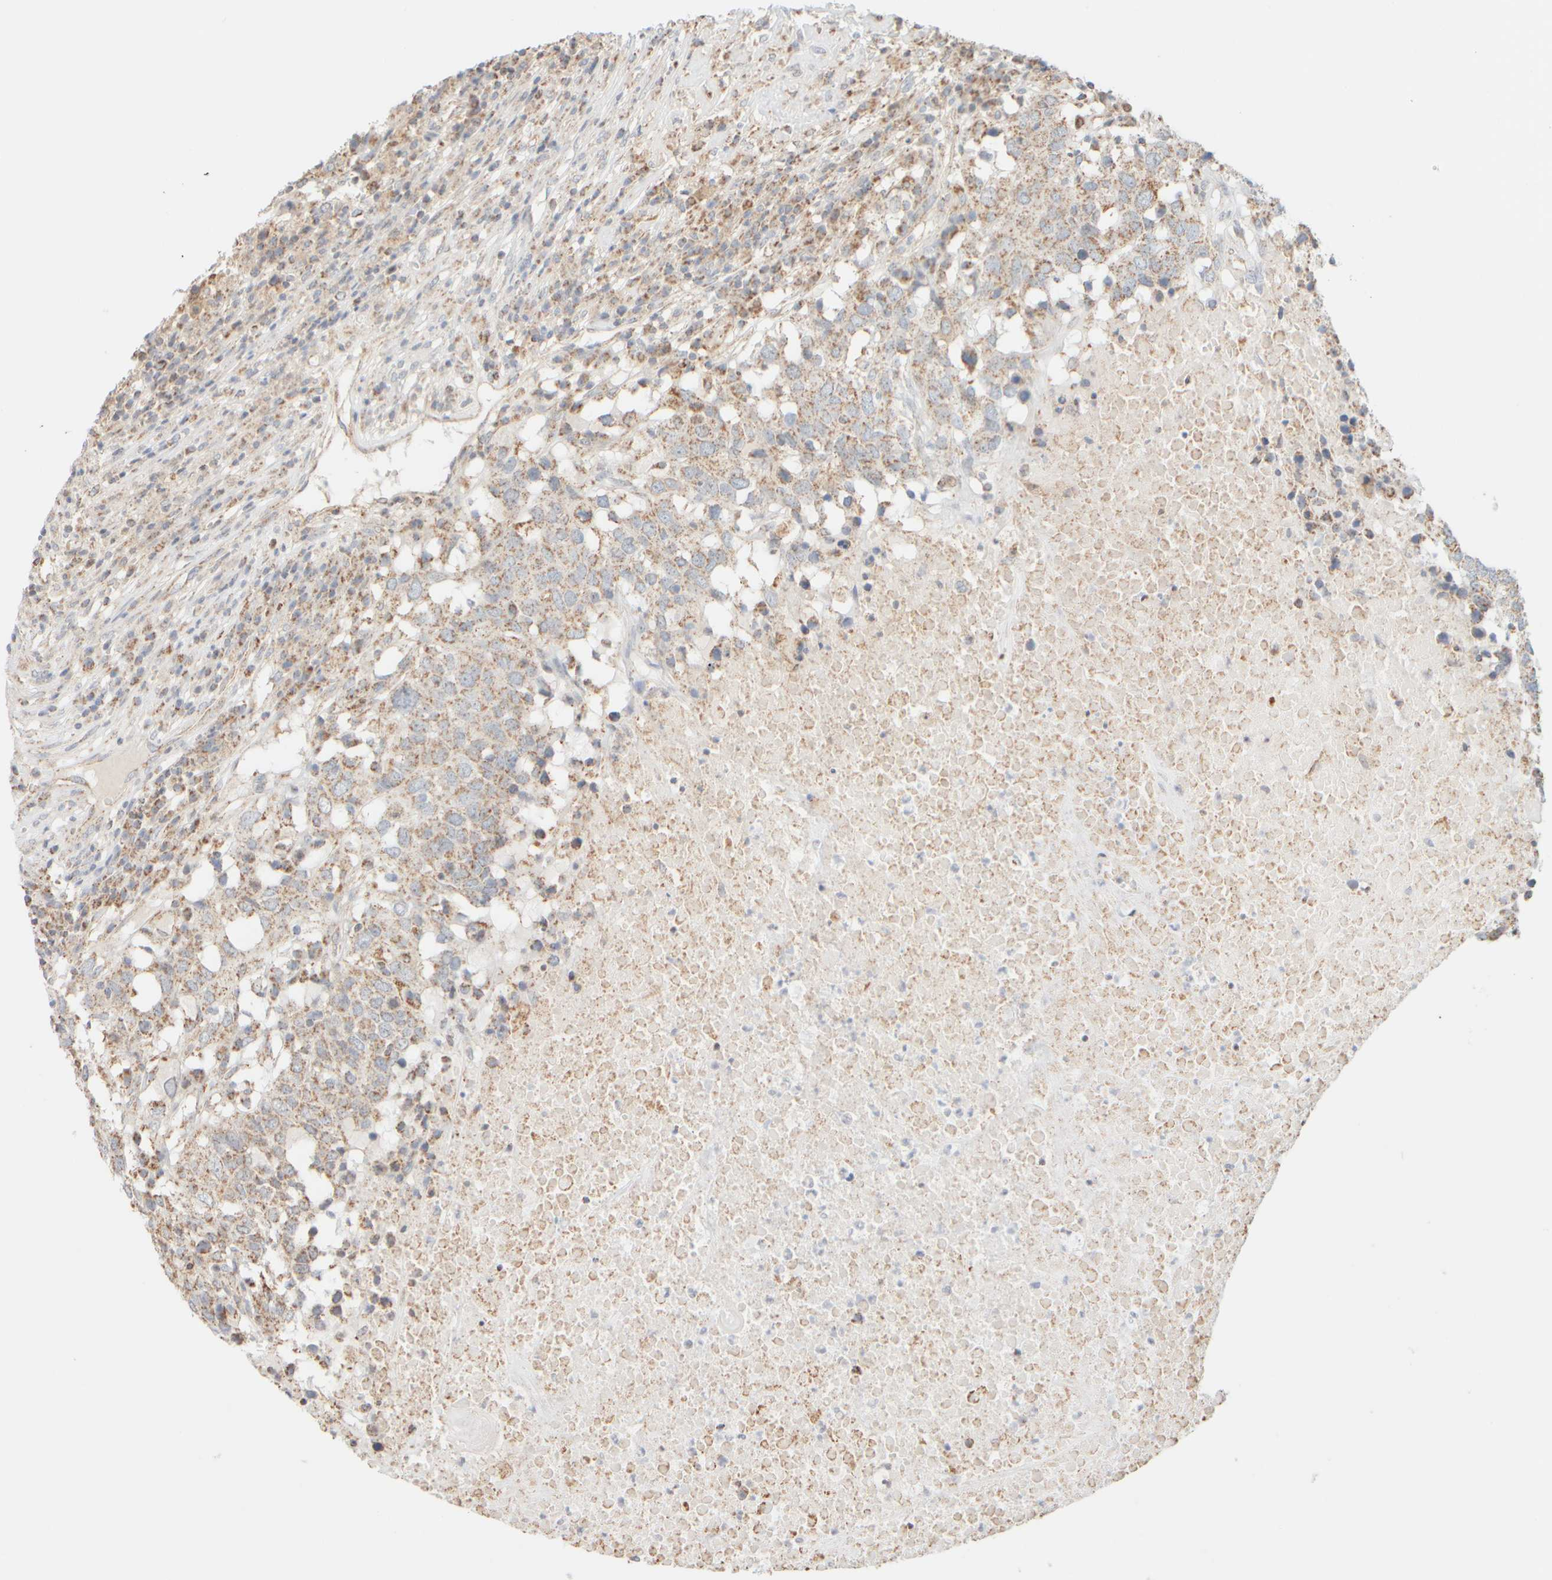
{"staining": {"intensity": "moderate", "quantity": ">75%", "location": "cytoplasmic/membranous"}, "tissue": "head and neck cancer", "cell_type": "Tumor cells", "image_type": "cancer", "snomed": [{"axis": "morphology", "description": "Squamous cell carcinoma, NOS"}, {"axis": "topography", "description": "Head-Neck"}], "caption": "Head and neck squamous cell carcinoma stained for a protein displays moderate cytoplasmic/membranous positivity in tumor cells. The protein is stained brown, and the nuclei are stained in blue (DAB (3,3'-diaminobenzidine) IHC with brightfield microscopy, high magnification).", "gene": "APBB2", "patient": {"sex": "male", "age": 66}}